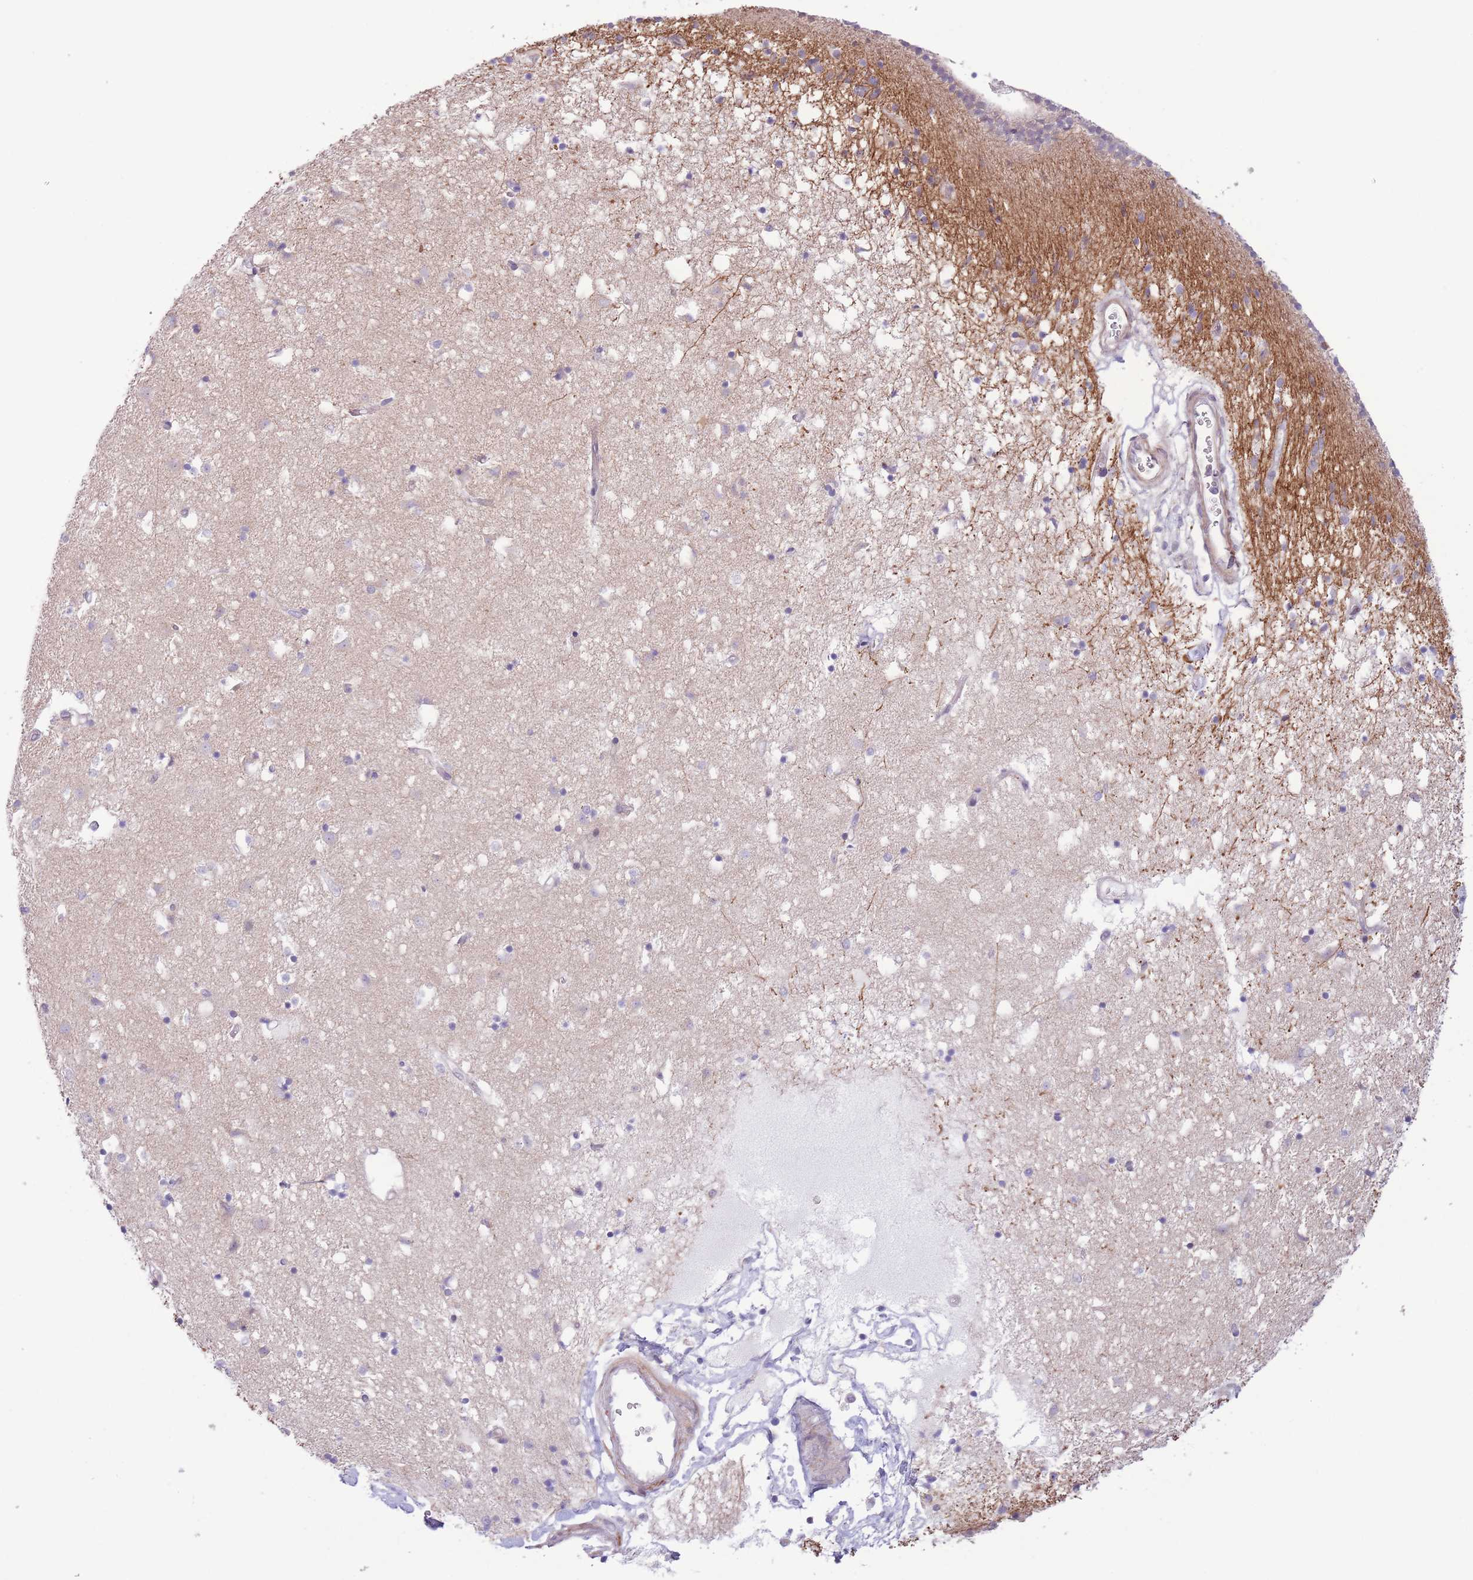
{"staining": {"intensity": "negative", "quantity": "none", "location": "none"}, "tissue": "caudate", "cell_type": "Glial cells", "image_type": "normal", "snomed": [{"axis": "morphology", "description": "Normal tissue, NOS"}, {"axis": "topography", "description": "Lateral ventricle wall"}], "caption": "Protein analysis of unremarkable caudate reveals no significant expression in glial cells. The staining was performed using DAB to visualize the protein expression in brown, while the nuclei were stained in blue with hematoxylin (Magnification: 20x).", "gene": "C9orf152", "patient": {"sex": "male", "age": 58}}